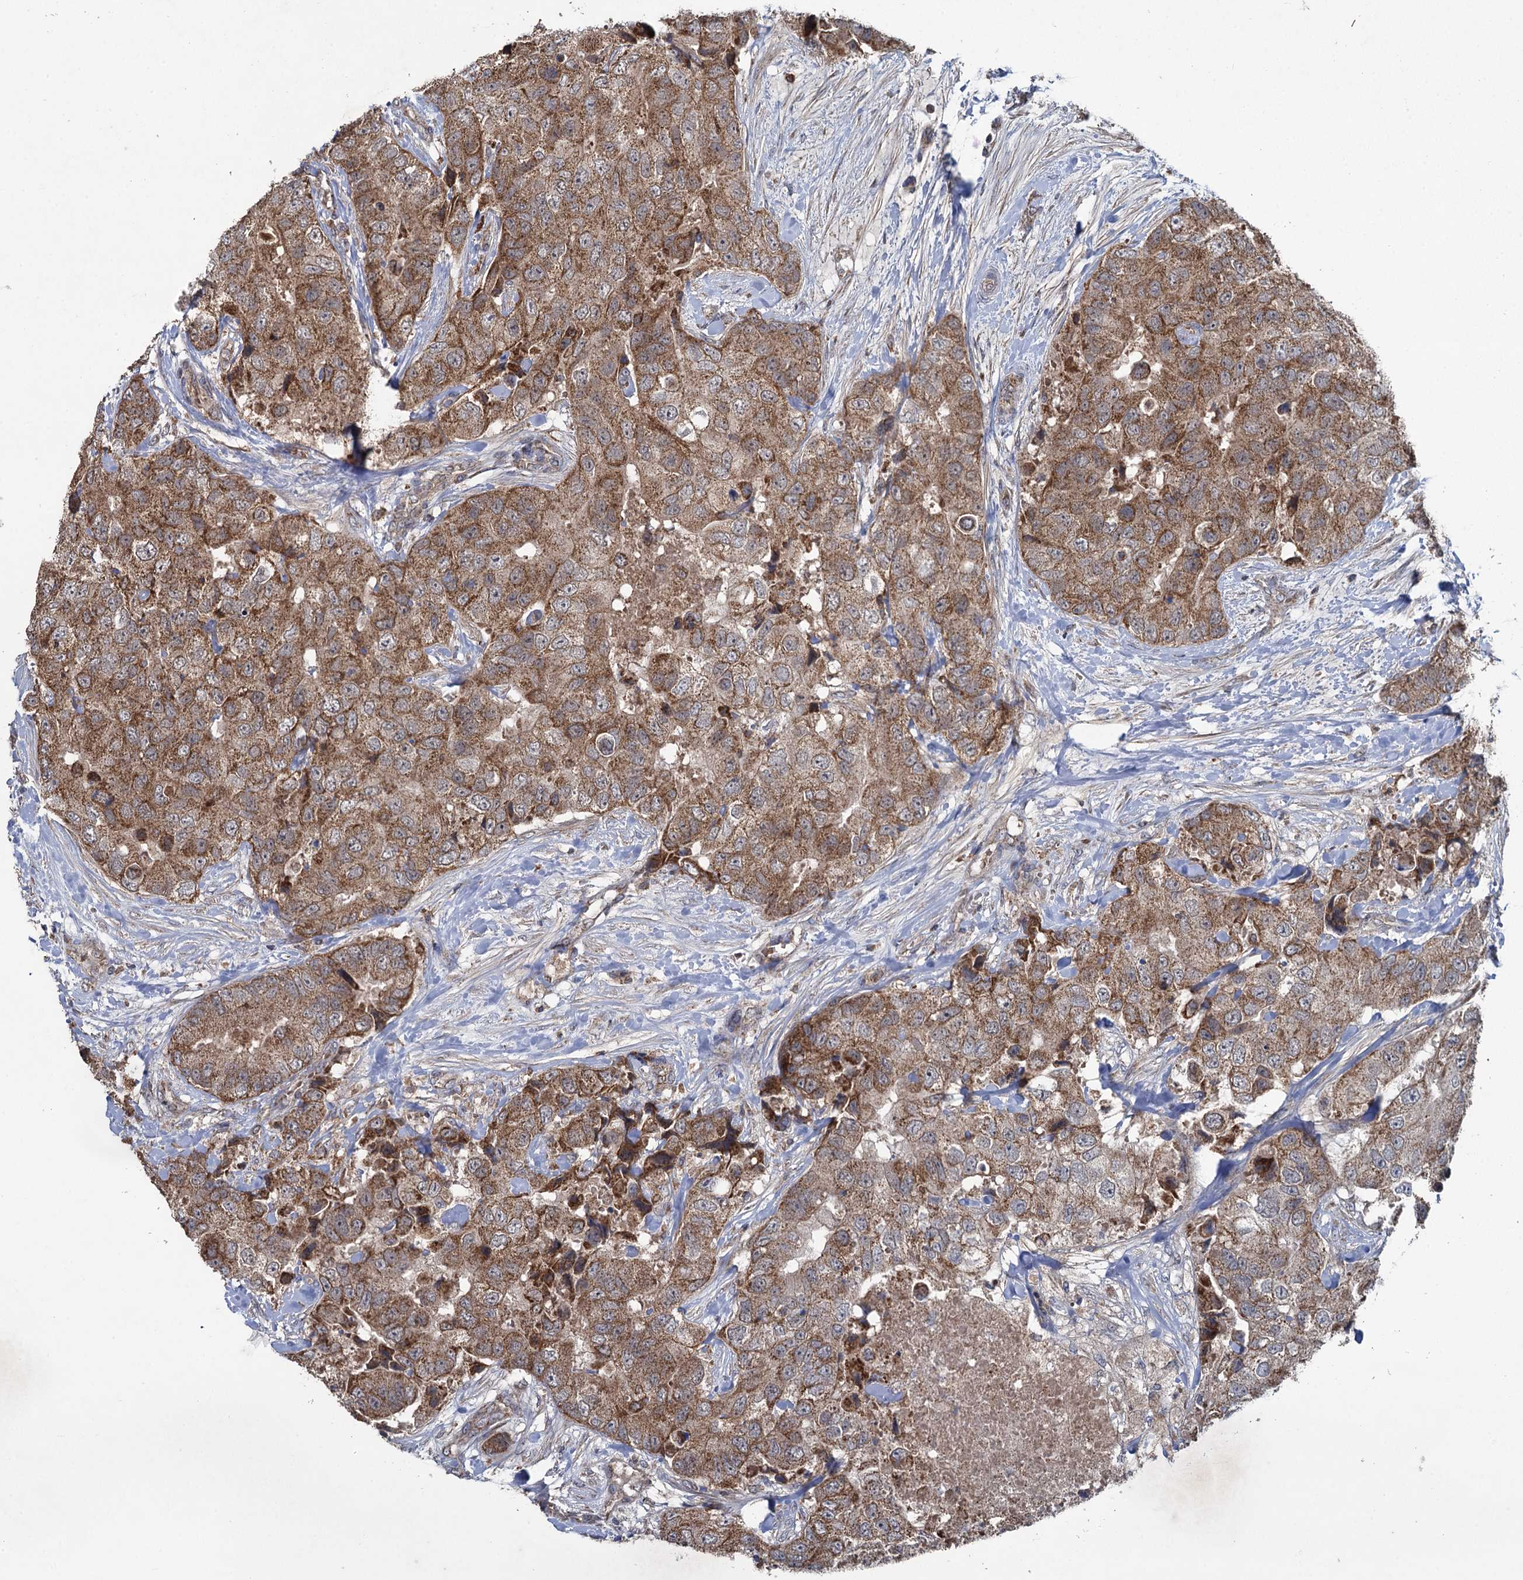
{"staining": {"intensity": "moderate", "quantity": ">75%", "location": "cytoplasmic/membranous"}, "tissue": "breast cancer", "cell_type": "Tumor cells", "image_type": "cancer", "snomed": [{"axis": "morphology", "description": "Duct carcinoma"}, {"axis": "topography", "description": "Breast"}], "caption": "An IHC photomicrograph of neoplastic tissue is shown. Protein staining in brown labels moderate cytoplasmic/membranous positivity in intraductal carcinoma (breast) within tumor cells.", "gene": "METTL4", "patient": {"sex": "female", "age": 62}}